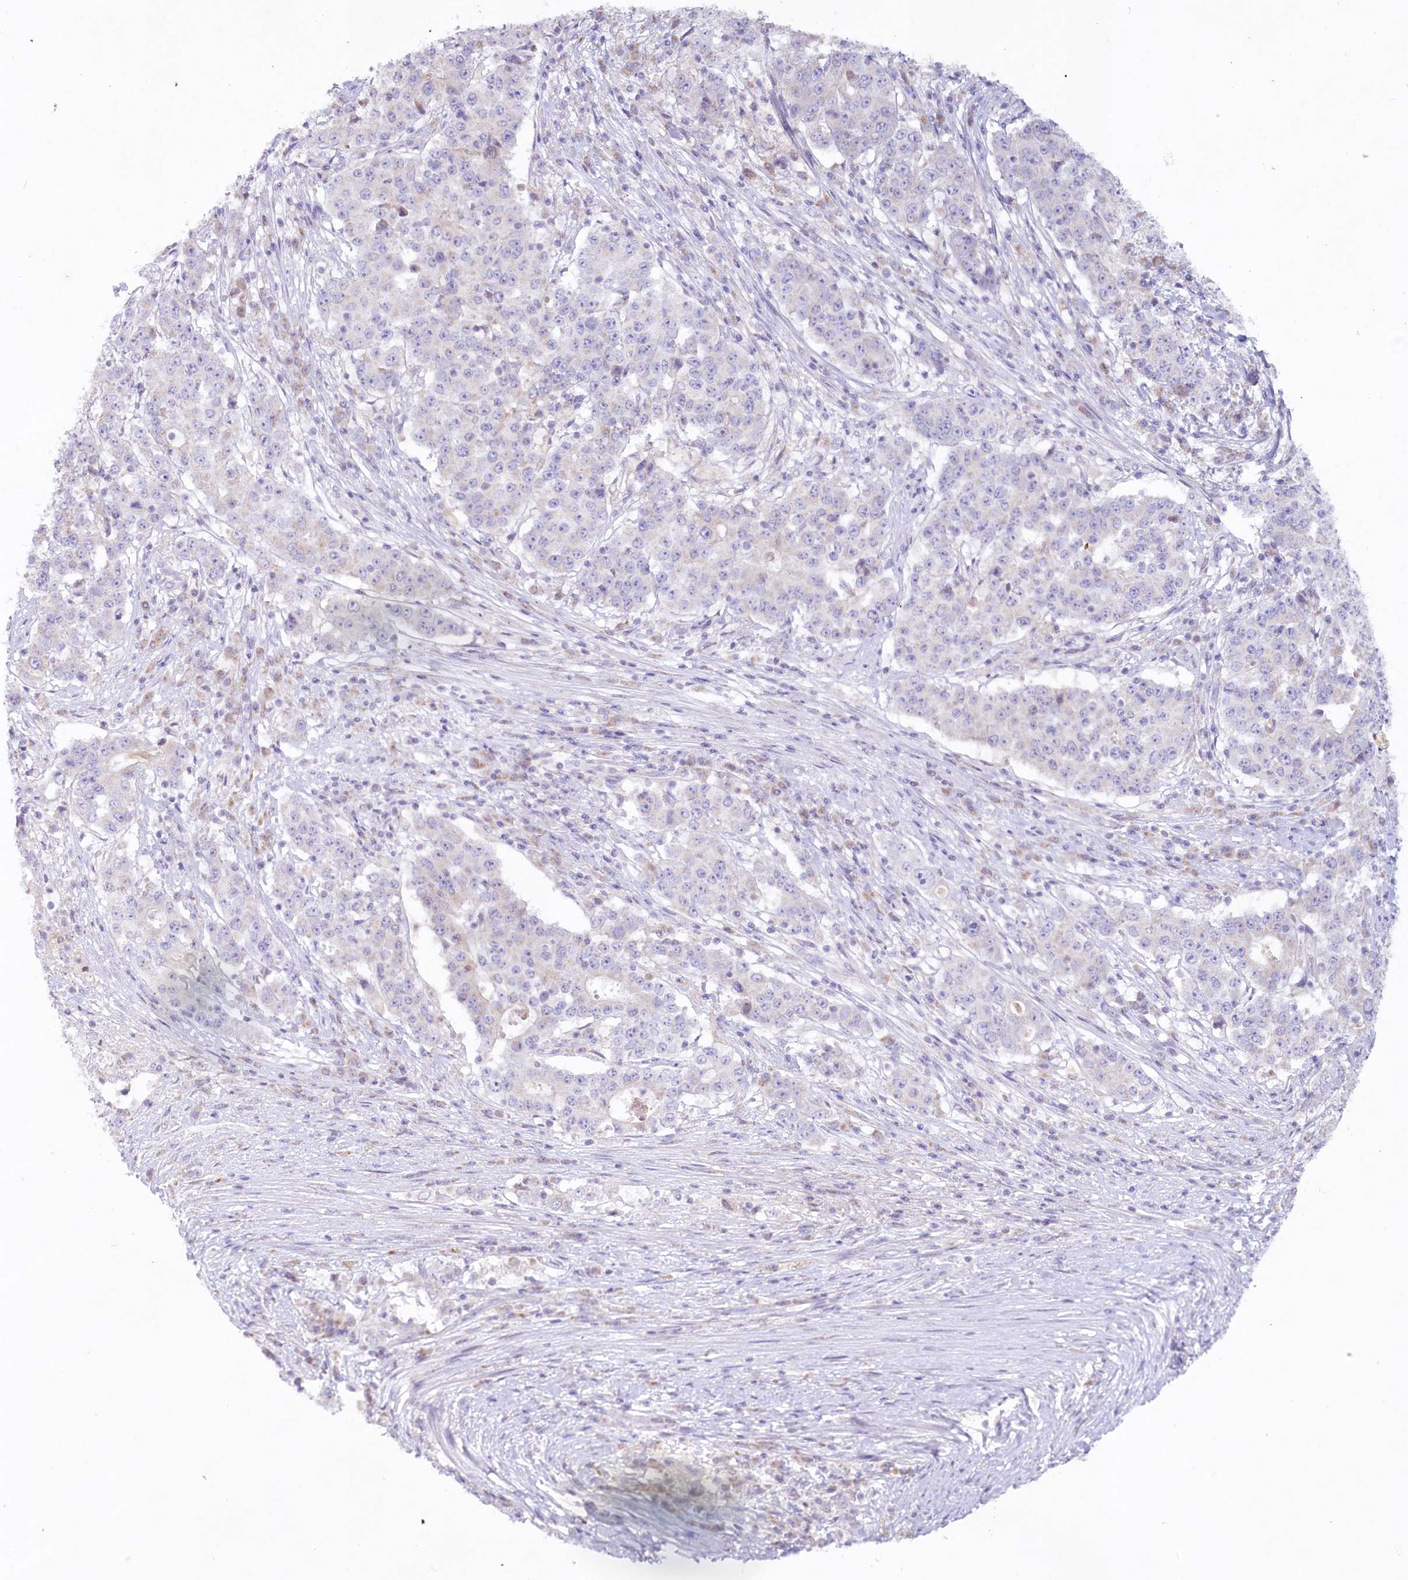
{"staining": {"intensity": "negative", "quantity": "none", "location": "none"}, "tissue": "stomach cancer", "cell_type": "Tumor cells", "image_type": "cancer", "snomed": [{"axis": "morphology", "description": "Adenocarcinoma, NOS"}, {"axis": "topography", "description": "Stomach"}], "caption": "Histopathology image shows no protein positivity in tumor cells of stomach adenocarcinoma tissue.", "gene": "PSAPL1", "patient": {"sex": "male", "age": 59}}